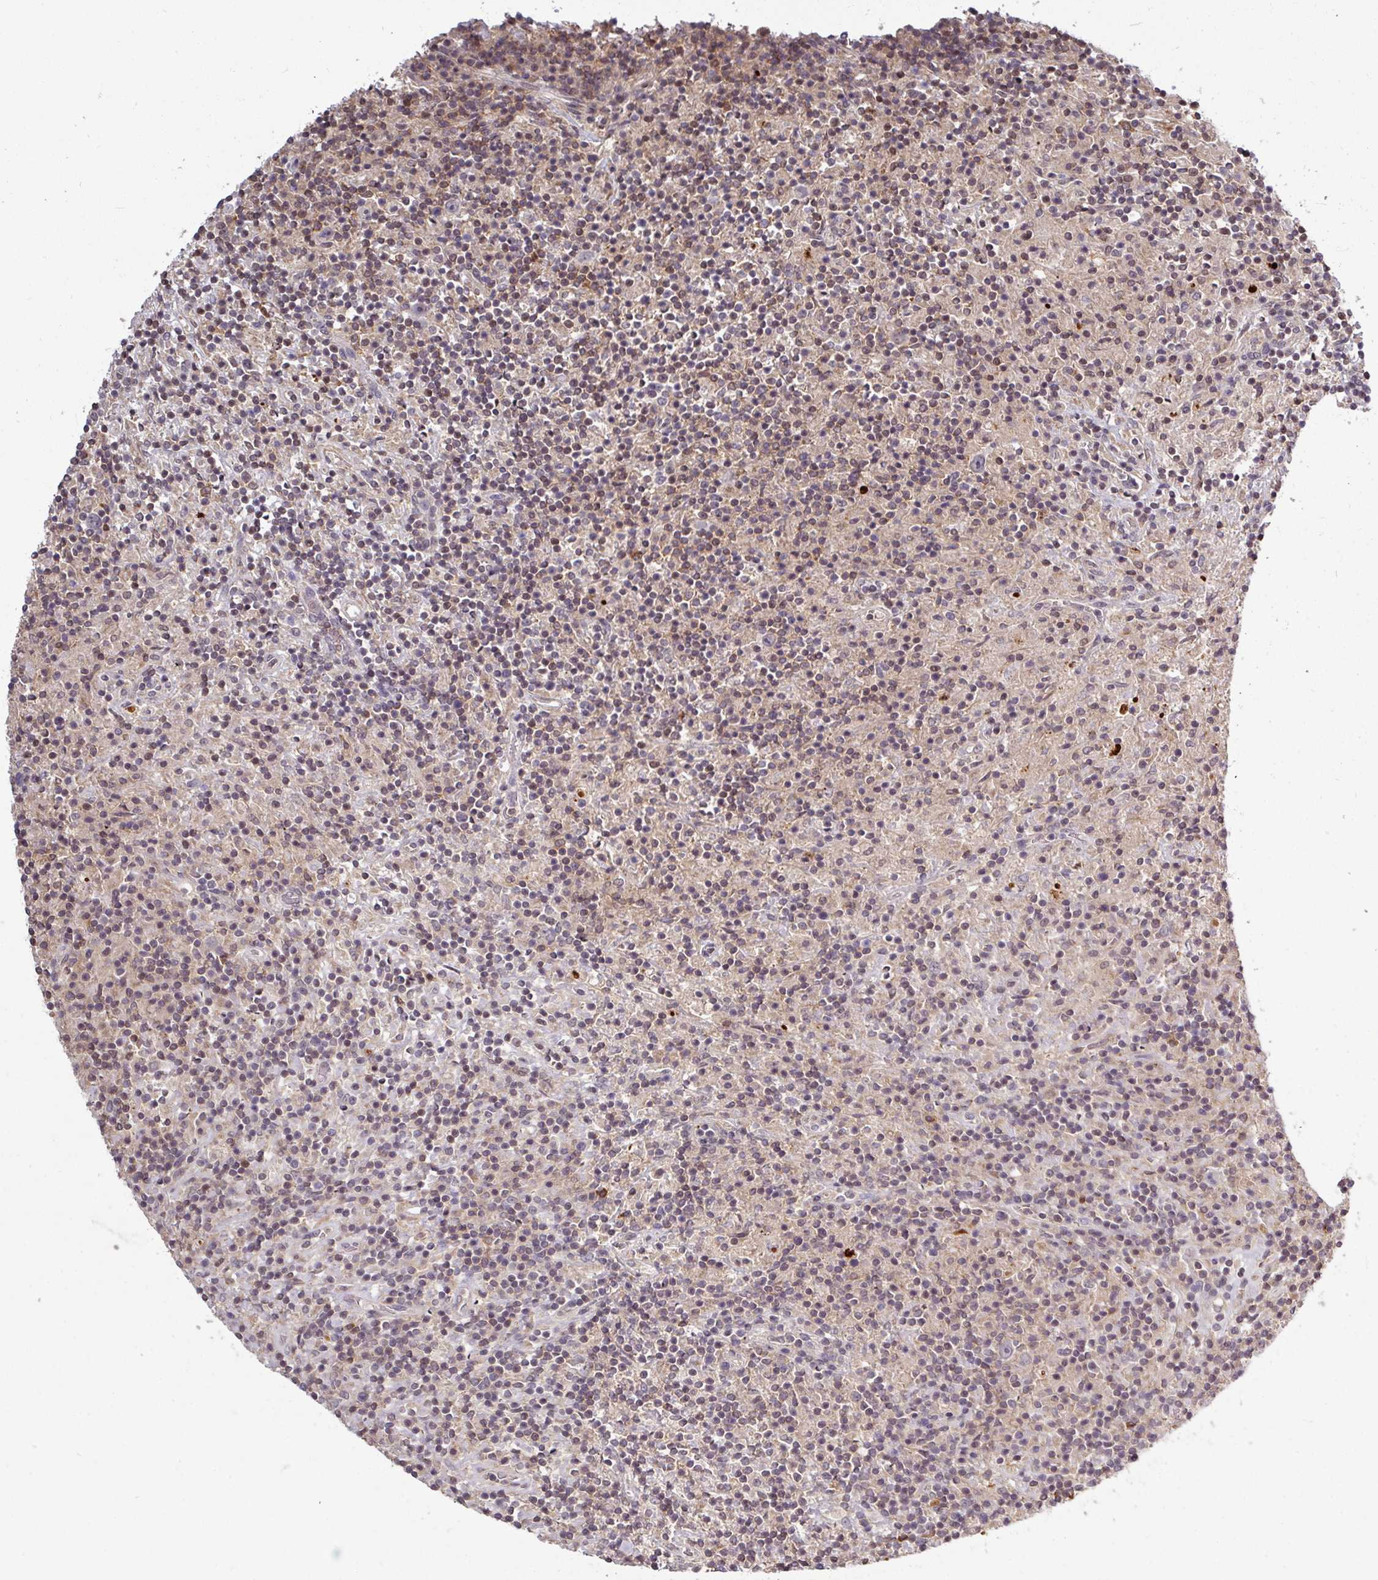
{"staining": {"intensity": "negative", "quantity": "none", "location": "none"}, "tissue": "lymphoma", "cell_type": "Tumor cells", "image_type": "cancer", "snomed": [{"axis": "morphology", "description": "Hodgkin's disease, NOS"}, {"axis": "topography", "description": "Lymph node"}], "caption": "Immunohistochemistry (IHC) of lymphoma shows no positivity in tumor cells. (DAB (3,3'-diaminobenzidine) immunohistochemistry (IHC) with hematoxylin counter stain).", "gene": "TUSC3", "patient": {"sex": "male", "age": 70}}